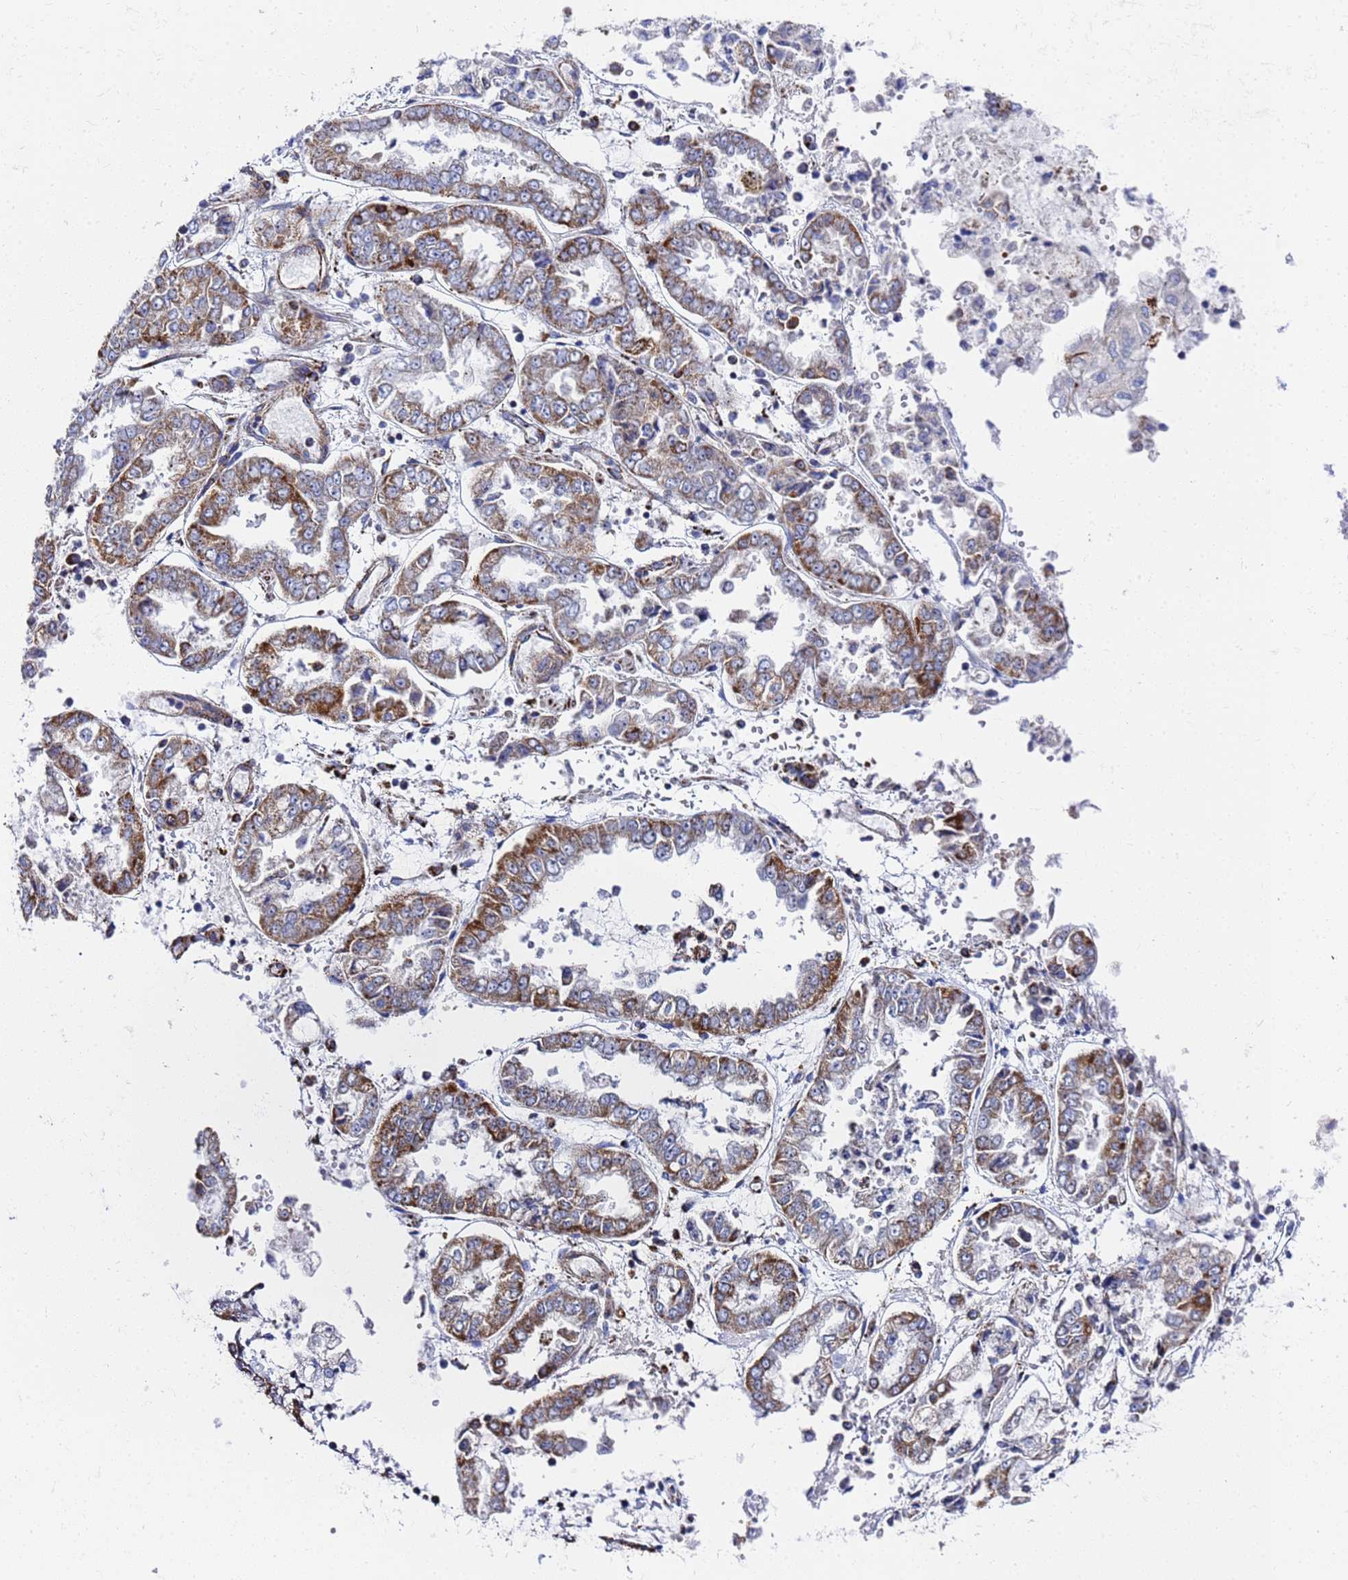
{"staining": {"intensity": "moderate", "quantity": "25%-75%", "location": "cytoplasmic/membranous"}, "tissue": "stomach cancer", "cell_type": "Tumor cells", "image_type": "cancer", "snomed": [{"axis": "morphology", "description": "Adenocarcinoma, NOS"}, {"axis": "topography", "description": "Stomach"}], "caption": "A photomicrograph of human adenocarcinoma (stomach) stained for a protein exhibits moderate cytoplasmic/membranous brown staining in tumor cells.", "gene": "ZNF26", "patient": {"sex": "male", "age": 76}}